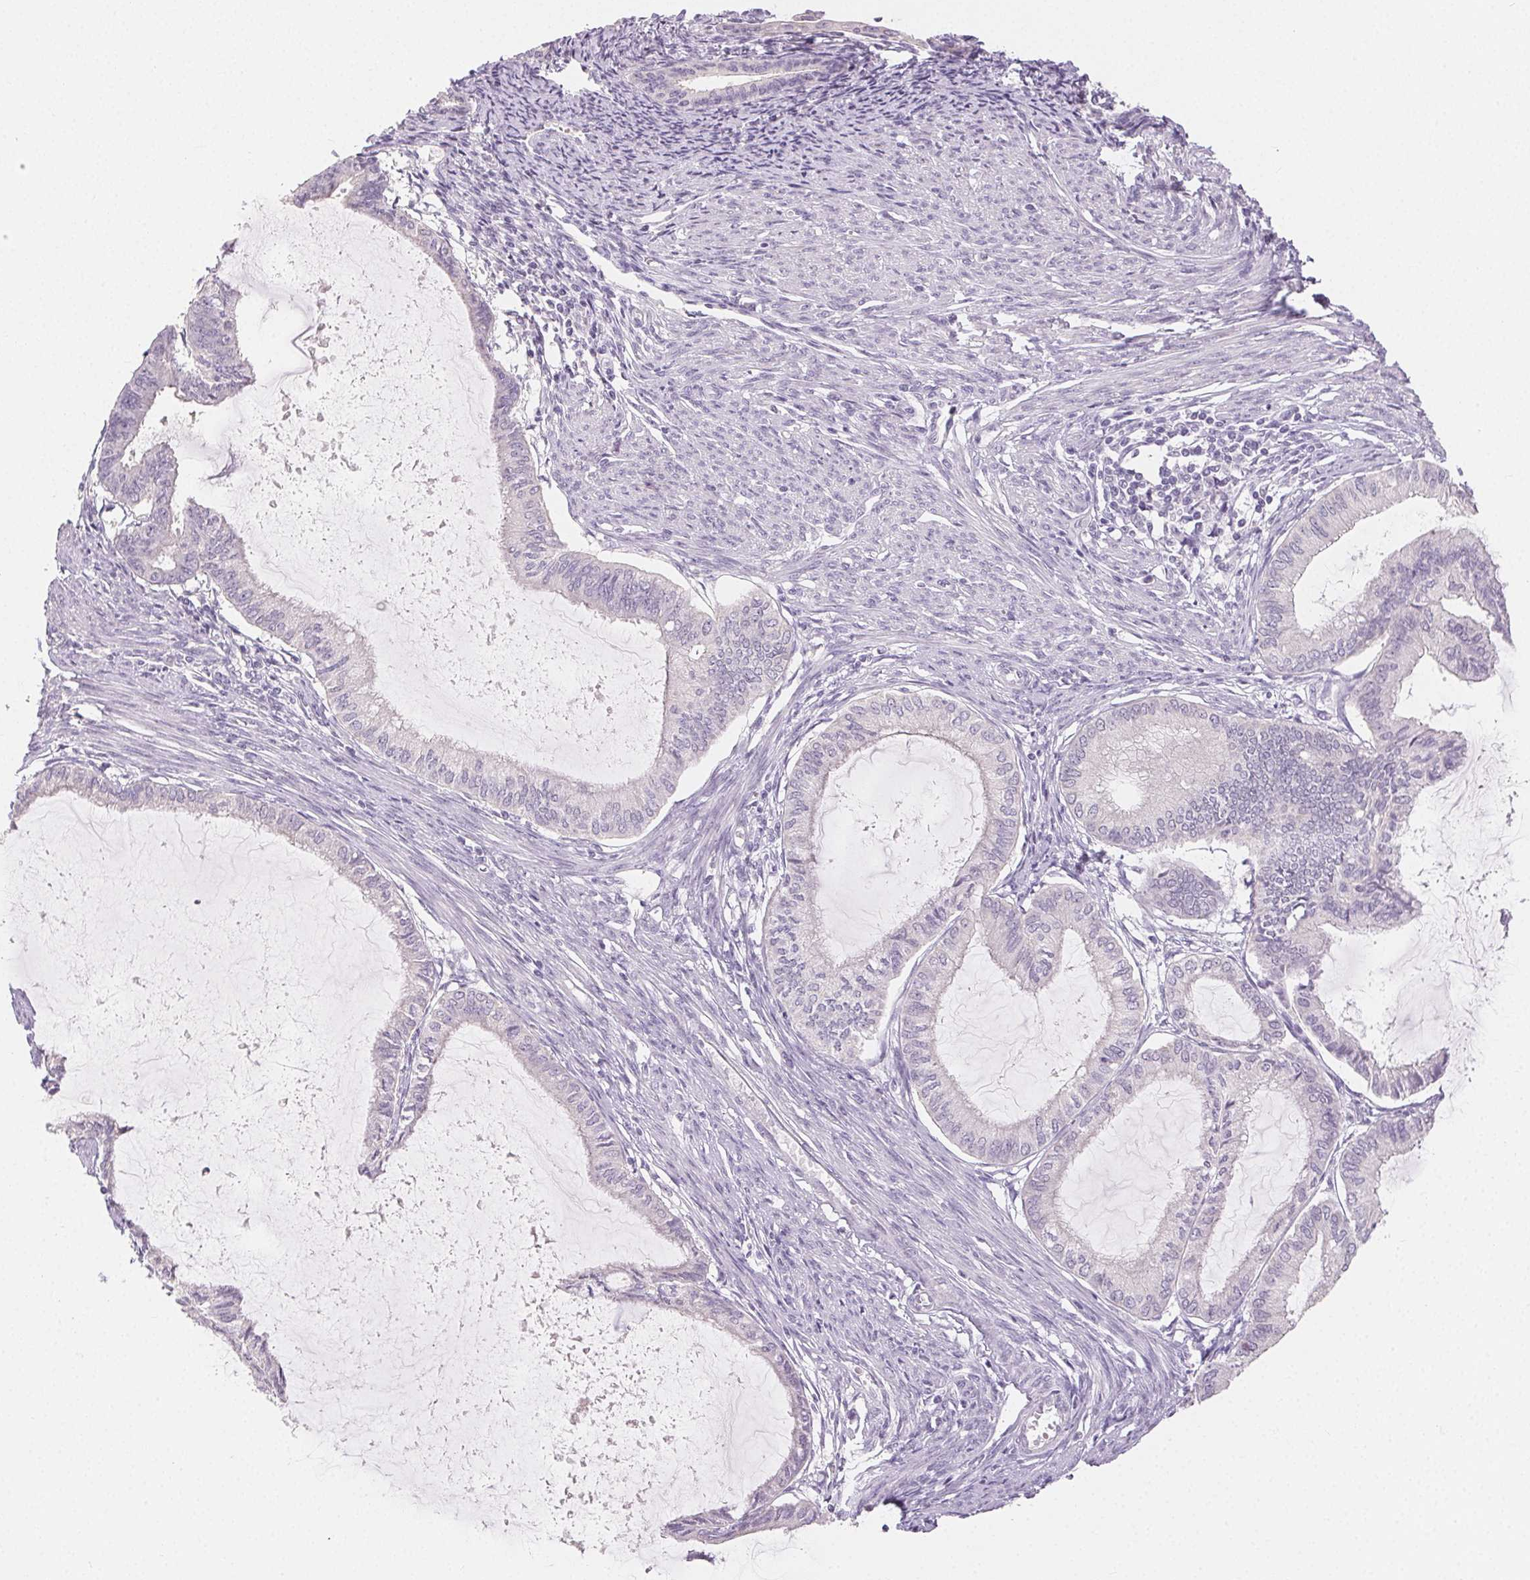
{"staining": {"intensity": "negative", "quantity": "none", "location": "none"}, "tissue": "endometrial cancer", "cell_type": "Tumor cells", "image_type": "cancer", "snomed": [{"axis": "morphology", "description": "Adenocarcinoma, NOS"}, {"axis": "topography", "description": "Endometrium"}], "caption": "This micrograph is of adenocarcinoma (endometrial) stained with immunohistochemistry (IHC) to label a protein in brown with the nuclei are counter-stained blue. There is no positivity in tumor cells.", "gene": "SFTPD", "patient": {"sex": "female", "age": 86}}